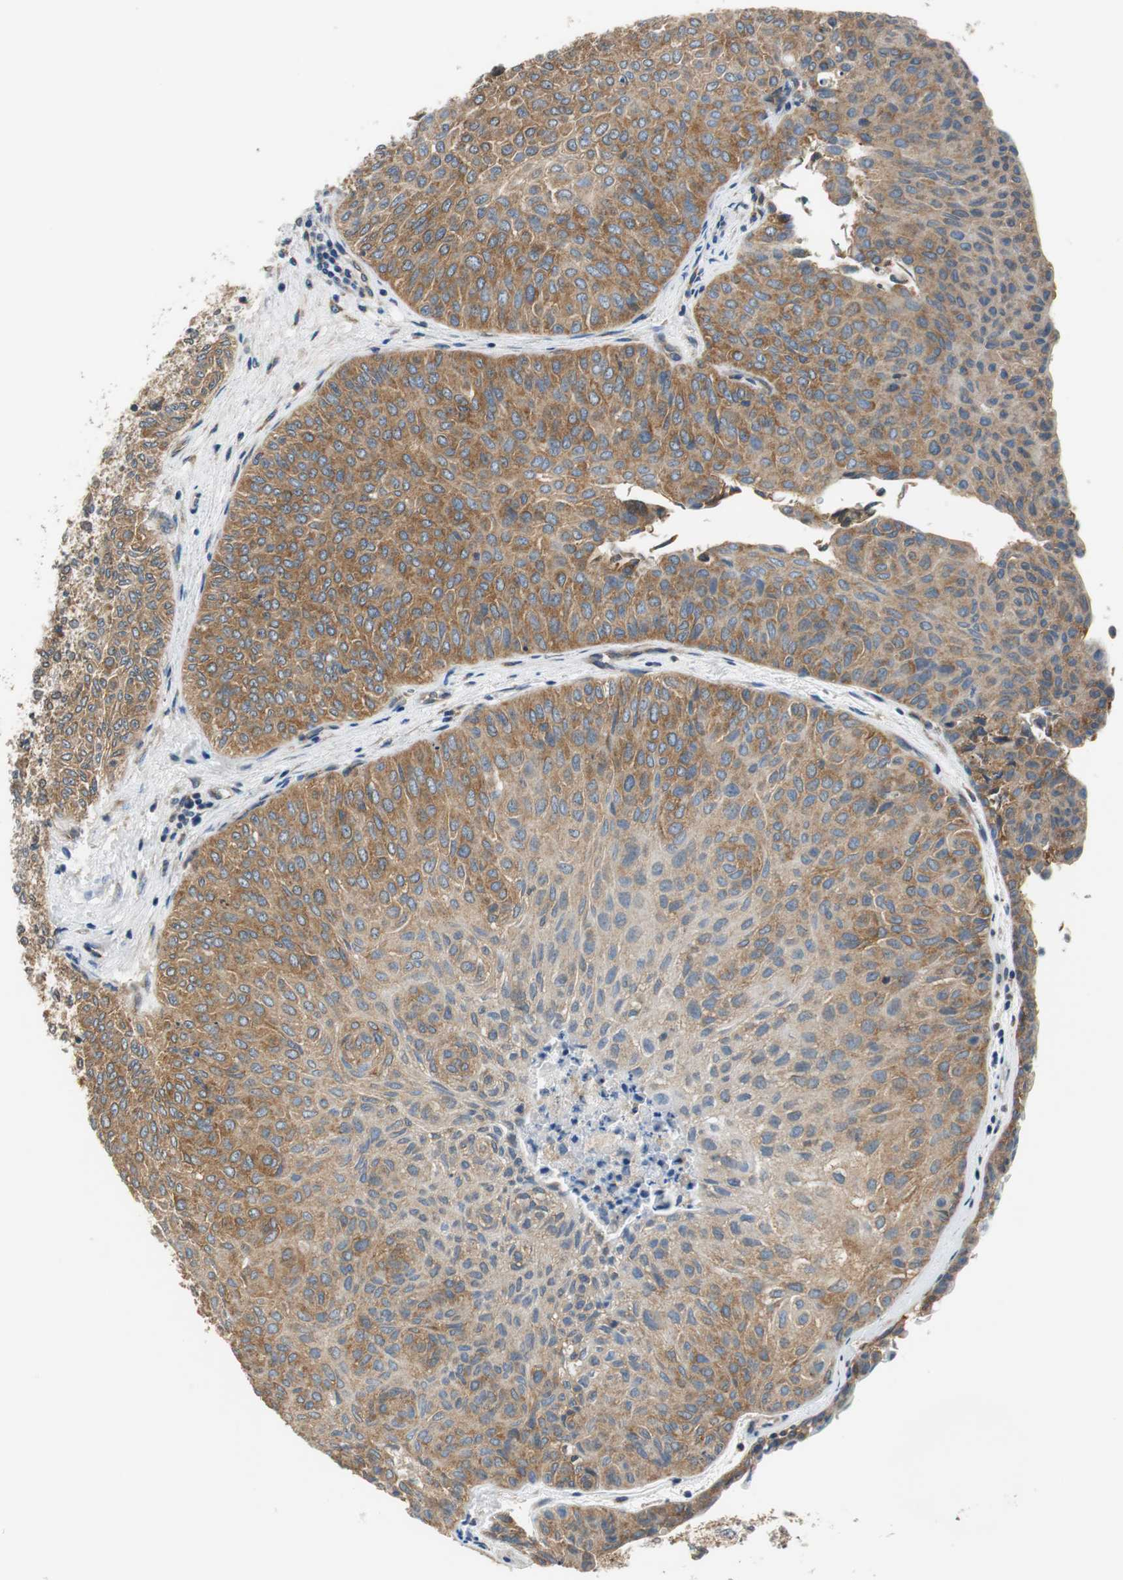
{"staining": {"intensity": "moderate", "quantity": ">75%", "location": "cytoplasmic/membranous"}, "tissue": "urothelial cancer", "cell_type": "Tumor cells", "image_type": "cancer", "snomed": [{"axis": "morphology", "description": "Urothelial carcinoma, Low grade"}, {"axis": "topography", "description": "Urinary bladder"}], "caption": "Urothelial cancer stained with DAB IHC demonstrates medium levels of moderate cytoplasmic/membranous staining in approximately >75% of tumor cells. (IHC, brightfield microscopy, high magnification).", "gene": "CNOT3", "patient": {"sex": "male", "age": 78}}